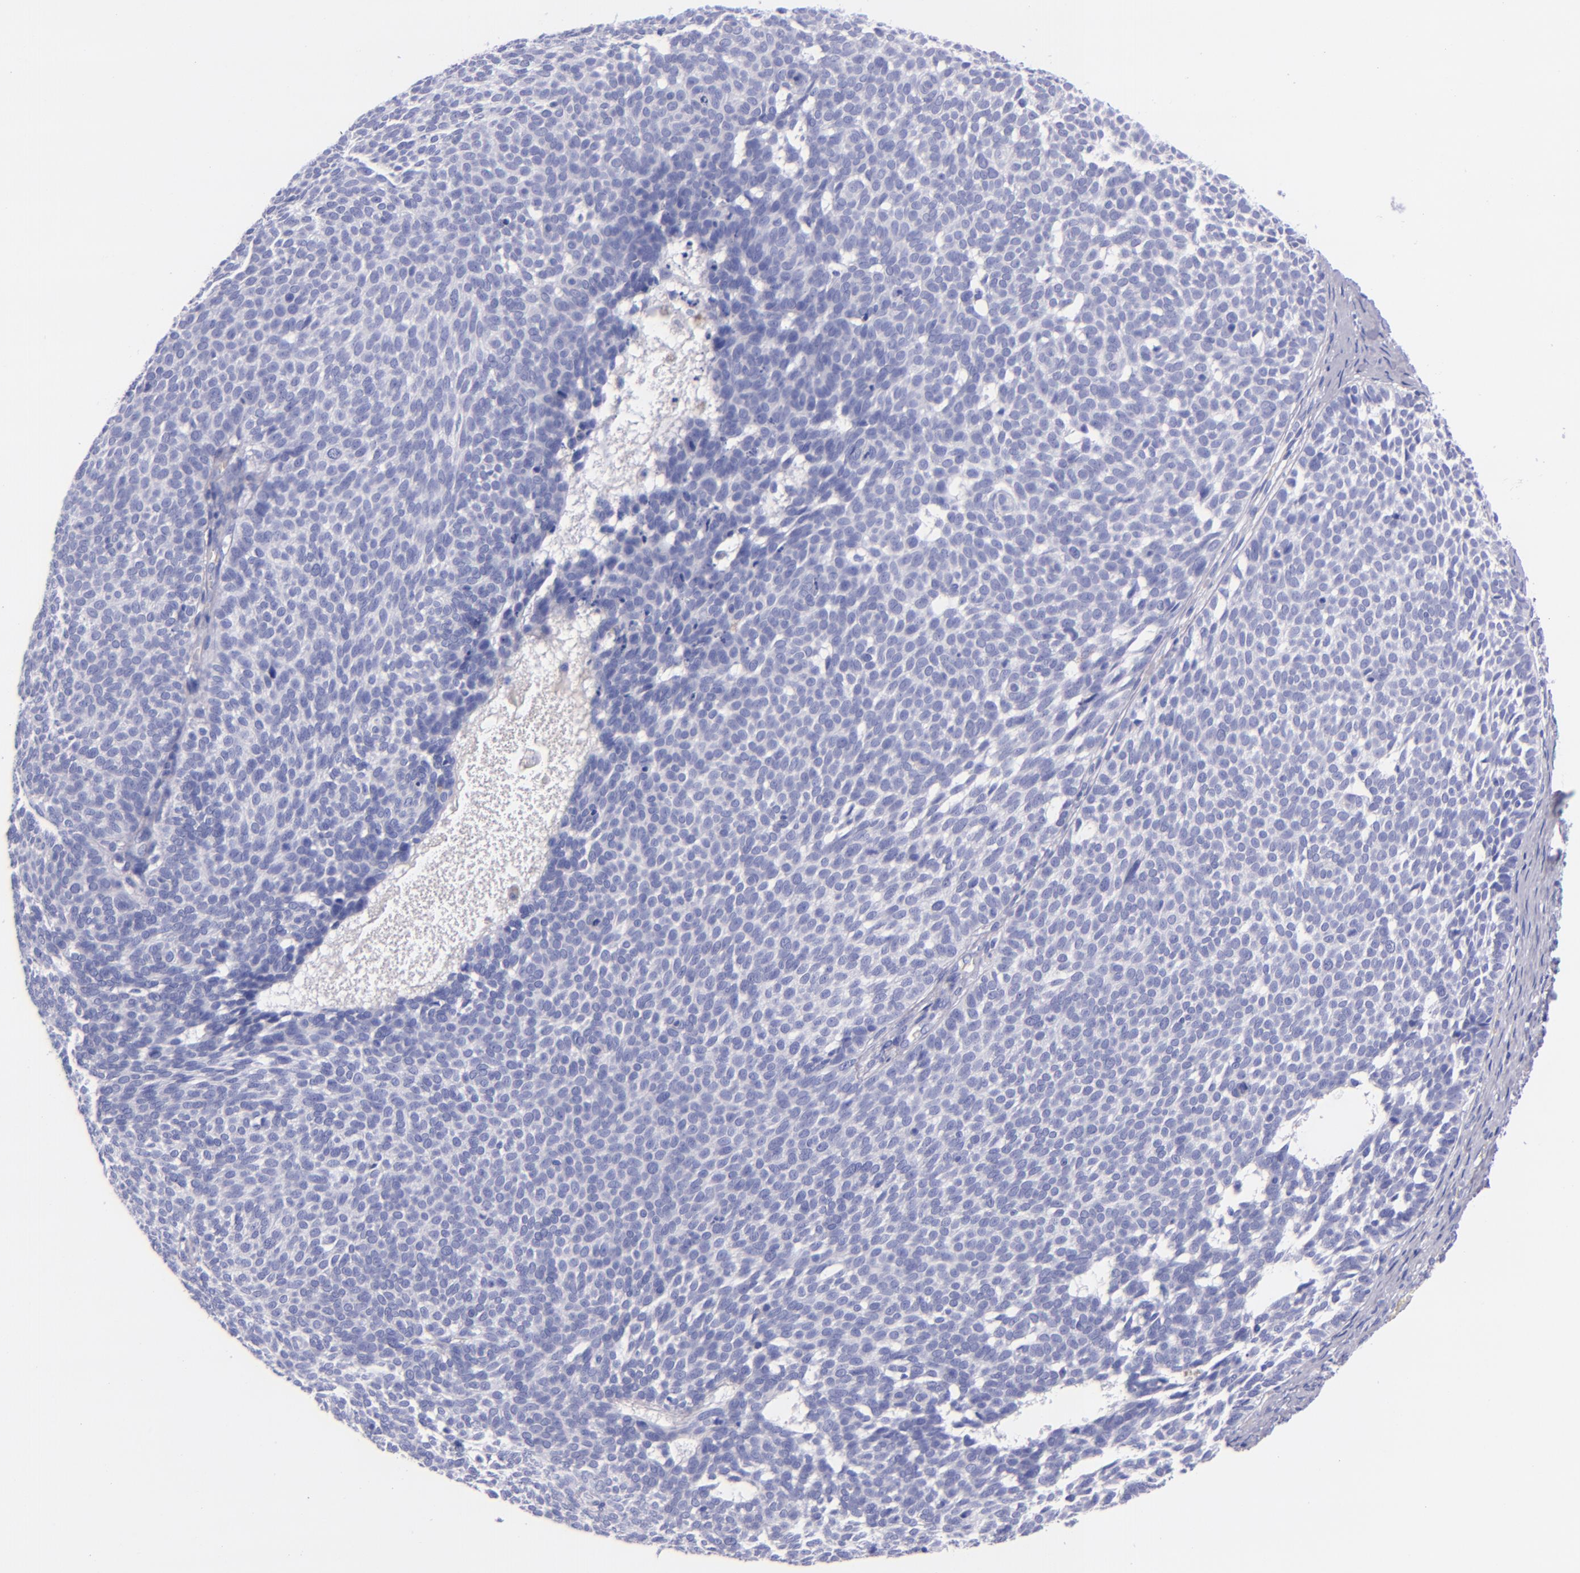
{"staining": {"intensity": "negative", "quantity": "none", "location": "none"}, "tissue": "skin cancer", "cell_type": "Tumor cells", "image_type": "cancer", "snomed": [{"axis": "morphology", "description": "Basal cell carcinoma"}, {"axis": "topography", "description": "Skin"}], "caption": "DAB immunohistochemical staining of human skin cancer exhibits no significant expression in tumor cells. (DAB immunohistochemistry with hematoxylin counter stain).", "gene": "LAG3", "patient": {"sex": "male", "age": 63}}